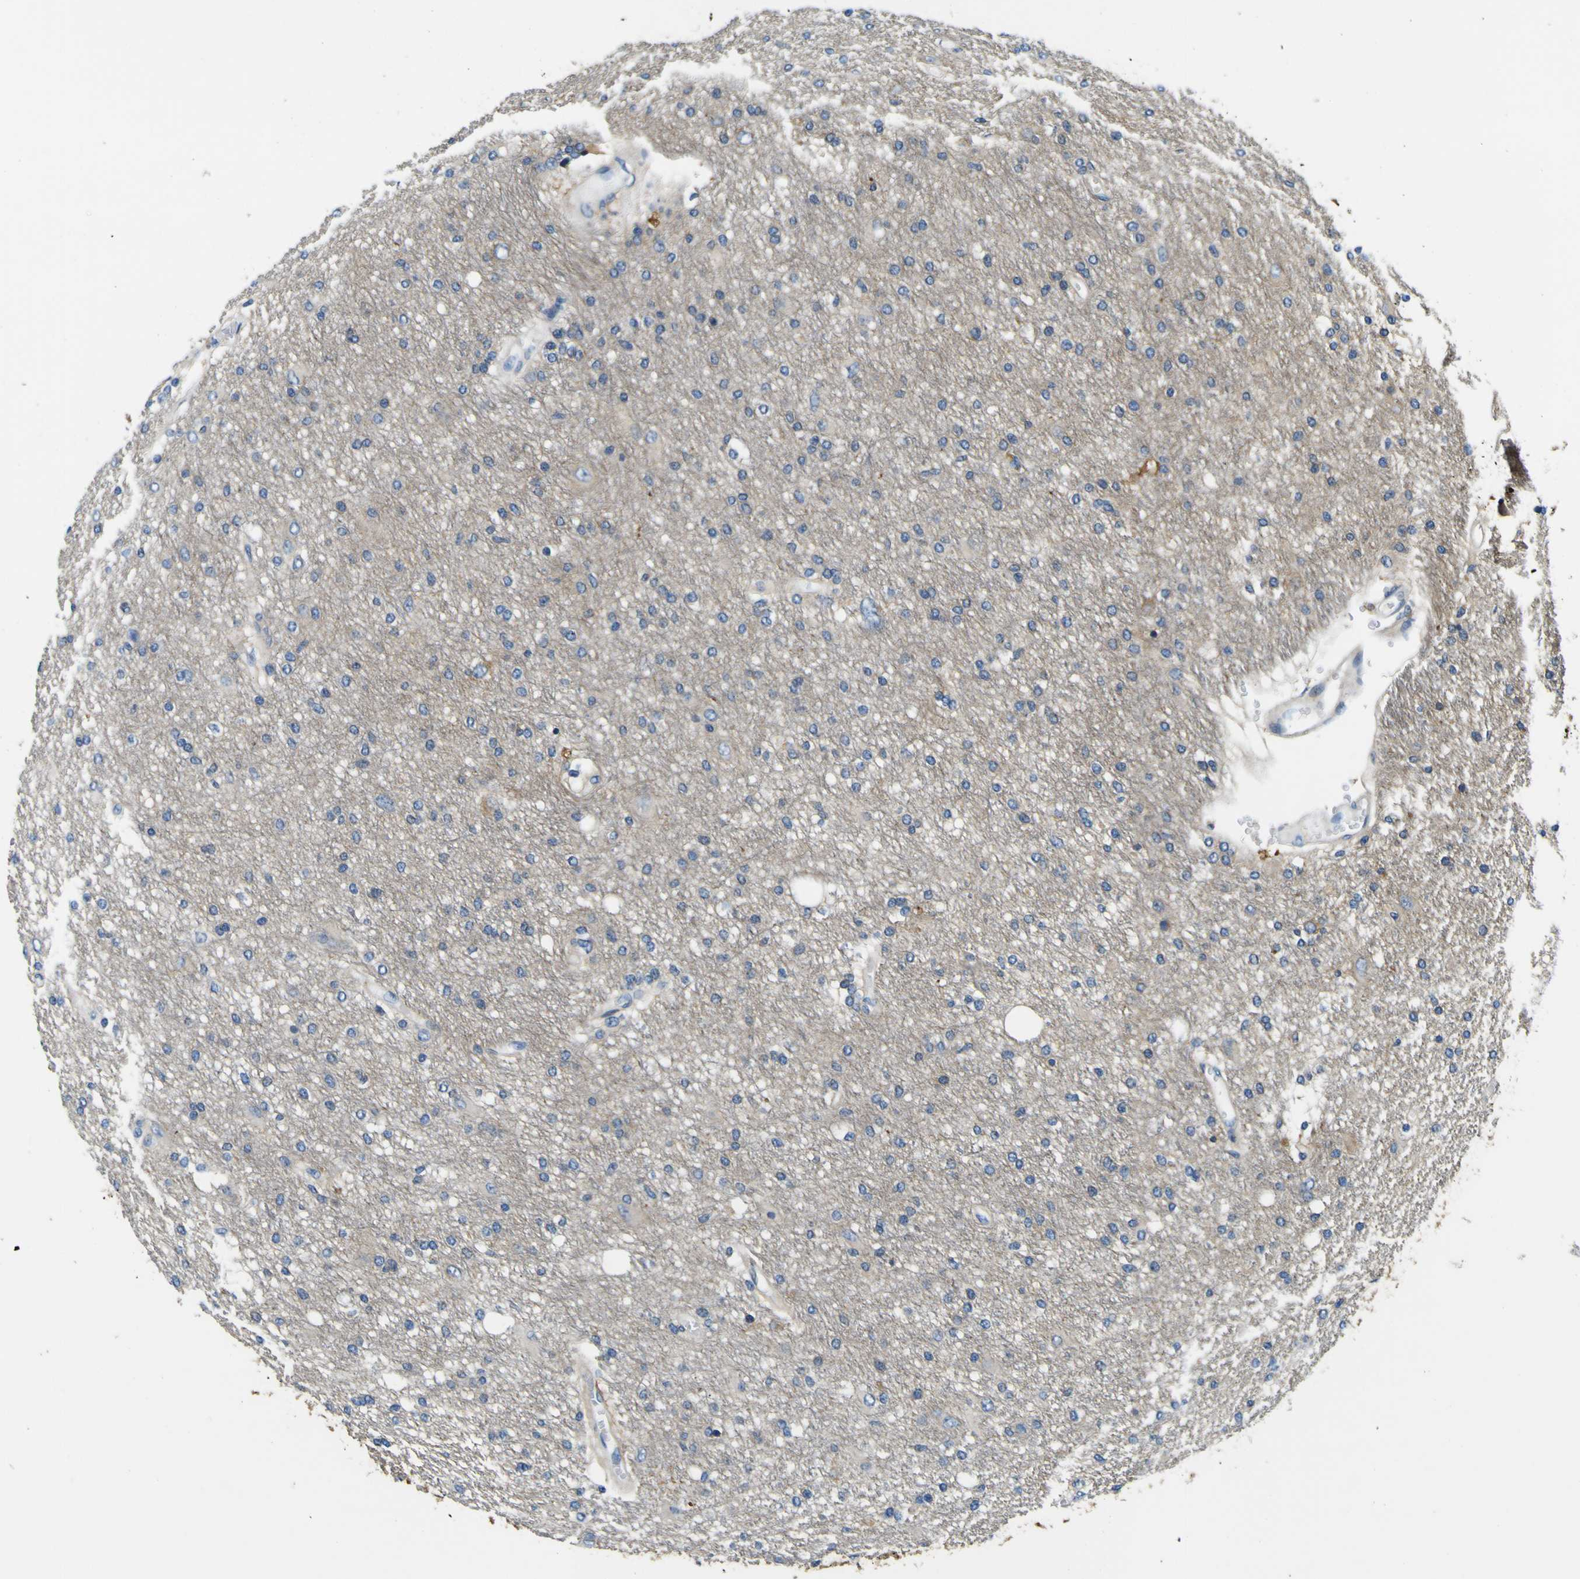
{"staining": {"intensity": "negative", "quantity": "none", "location": "none"}, "tissue": "glioma", "cell_type": "Tumor cells", "image_type": "cancer", "snomed": [{"axis": "morphology", "description": "Glioma, malignant, High grade"}, {"axis": "topography", "description": "Brain"}], "caption": "An immunohistochemistry (IHC) photomicrograph of malignant glioma (high-grade) is shown. There is no staining in tumor cells of malignant glioma (high-grade).", "gene": "CLSTN1", "patient": {"sex": "female", "age": 59}}